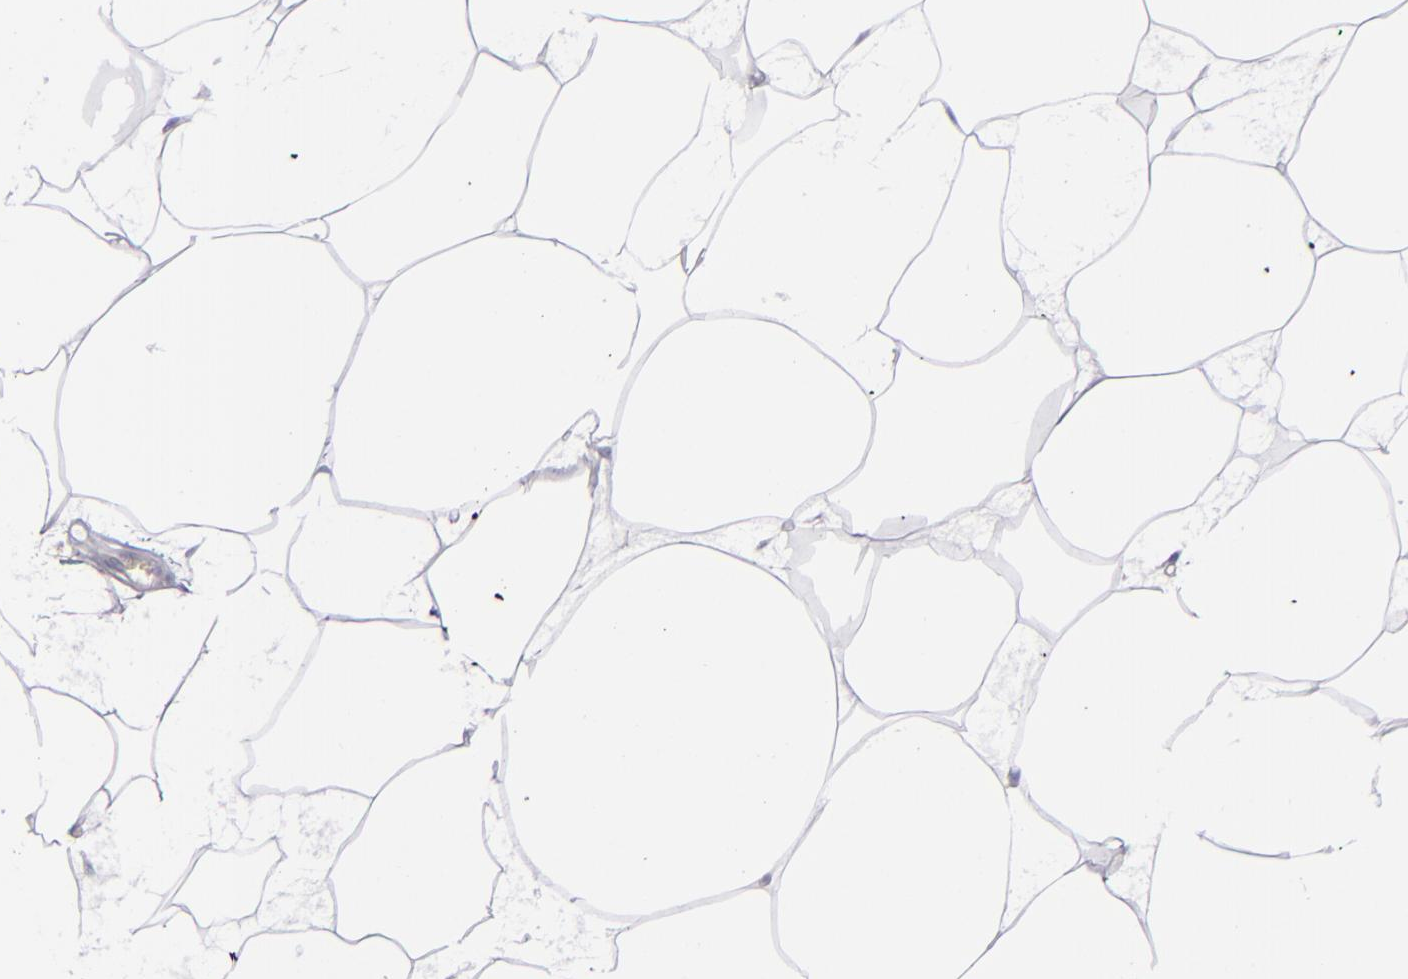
{"staining": {"intensity": "negative", "quantity": "none", "location": "none"}, "tissue": "adipose tissue", "cell_type": "Adipocytes", "image_type": "normal", "snomed": [{"axis": "morphology", "description": "Normal tissue, NOS"}, {"axis": "morphology", "description": "Duct carcinoma"}, {"axis": "topography", "description": "Breast"}, {"axis": "topography", "description": "Adipose tissue"}], "caption": "Adipocytes are negative for brown protein staining in normal adipose tissue. The staining was performed using DAB to visualize the protein expression in brown, while the nuclei were stained in blue with hematoxylin (Magnification: 20x).", "gene": "CD27", "patient": {"sex": "female", "age": 37}}